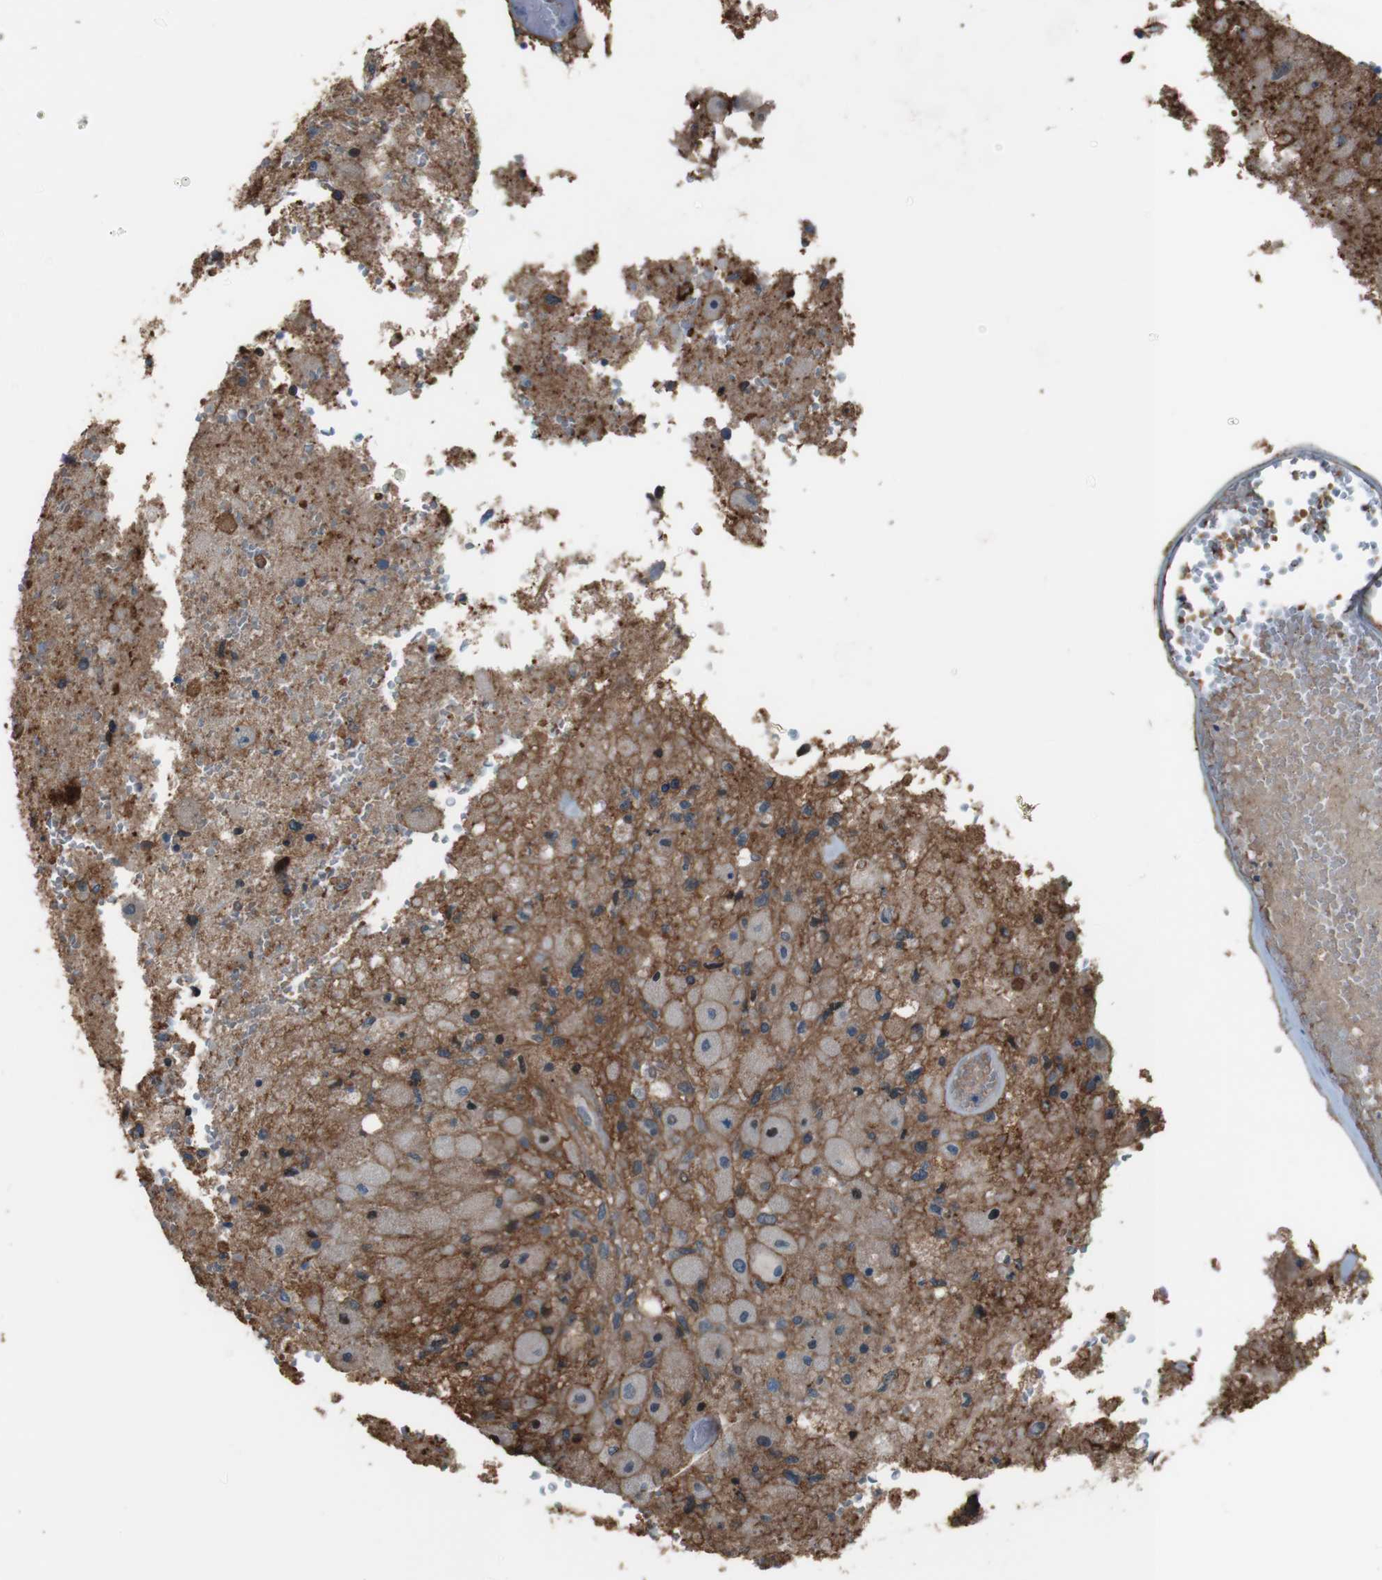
{"staining": {"intensity": "strong", "quantity": "25%-75%", "location": "cytoplasmic/membranous"}, "tissue": "glioma", "cell_type": "Tumor cells", "image_type": "cancer", "snomed": [{"axis": "morphology", "description": "Normal tissue, NOS"}, {"axis": "morphology", "description": "Glioma, malignant, High grade"}, {"axis": "topography", "description": "Cerebral cortex"}], "caption": "There is high levels of strong cytoplasmic/membranous positivity in tumor cells of glioma, as demonstrated by immunohistochemical staining (brown color).", "gene": "ATP2B1", "patient": {"sex": "male", "age": 77}}